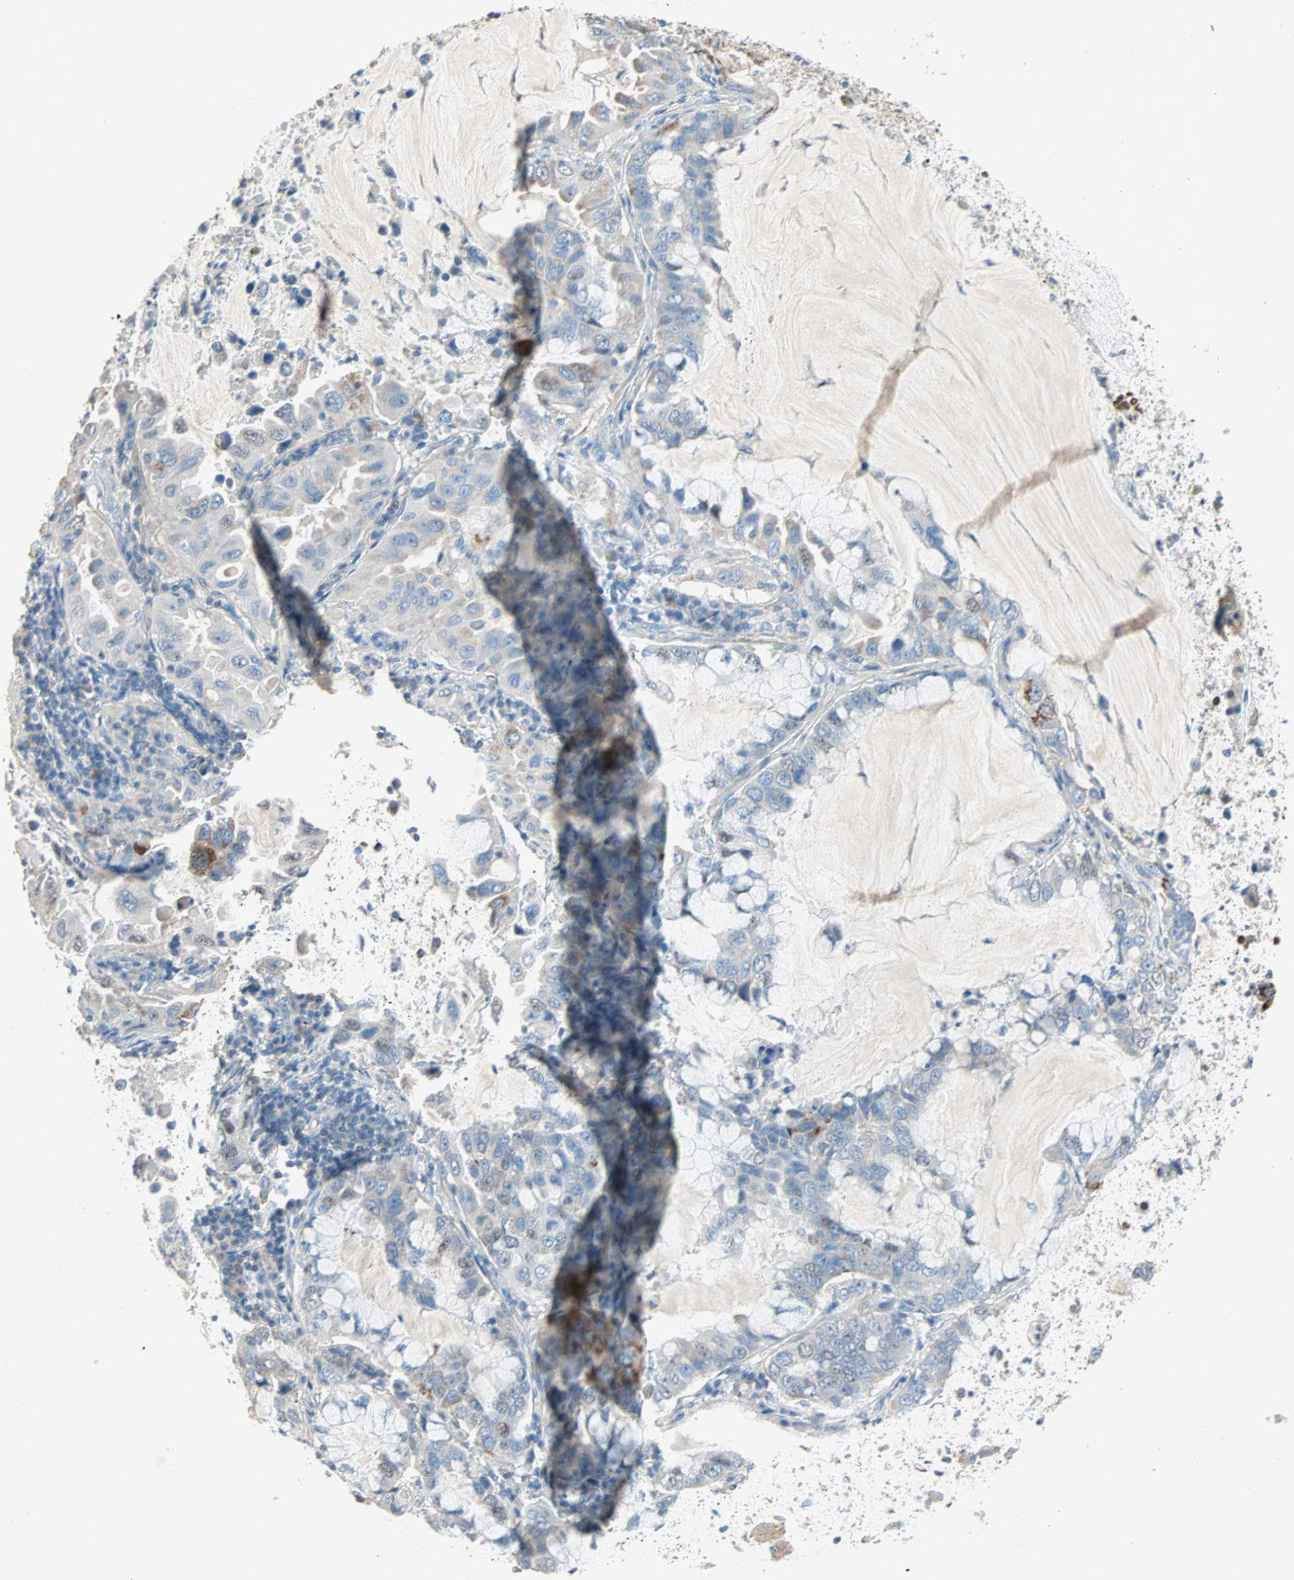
{"staining": {"intensity": "moderate", "quantity": "<25%", "location": "cytoplasmic/membranous,nuclear"}, "tissue": "lung cancer", "cell_type": "Tumor cells", "image_type": "cancer", "snomed": [{"axis": "morphology", "description": "Adenocarcinoma, NOS"}, {"axis": "topography", "description": "Lung"}], "caption": "Lung cancer stained with DAB (3,3'-diaminobenzidine) IHC demonstrates low levels of moderate cytoplasmic/membranous and nuclear staining in approximately <25% of tumor cells.", "gene": "ACVRL1", "patient": {"sex": "male", "age": 64}}